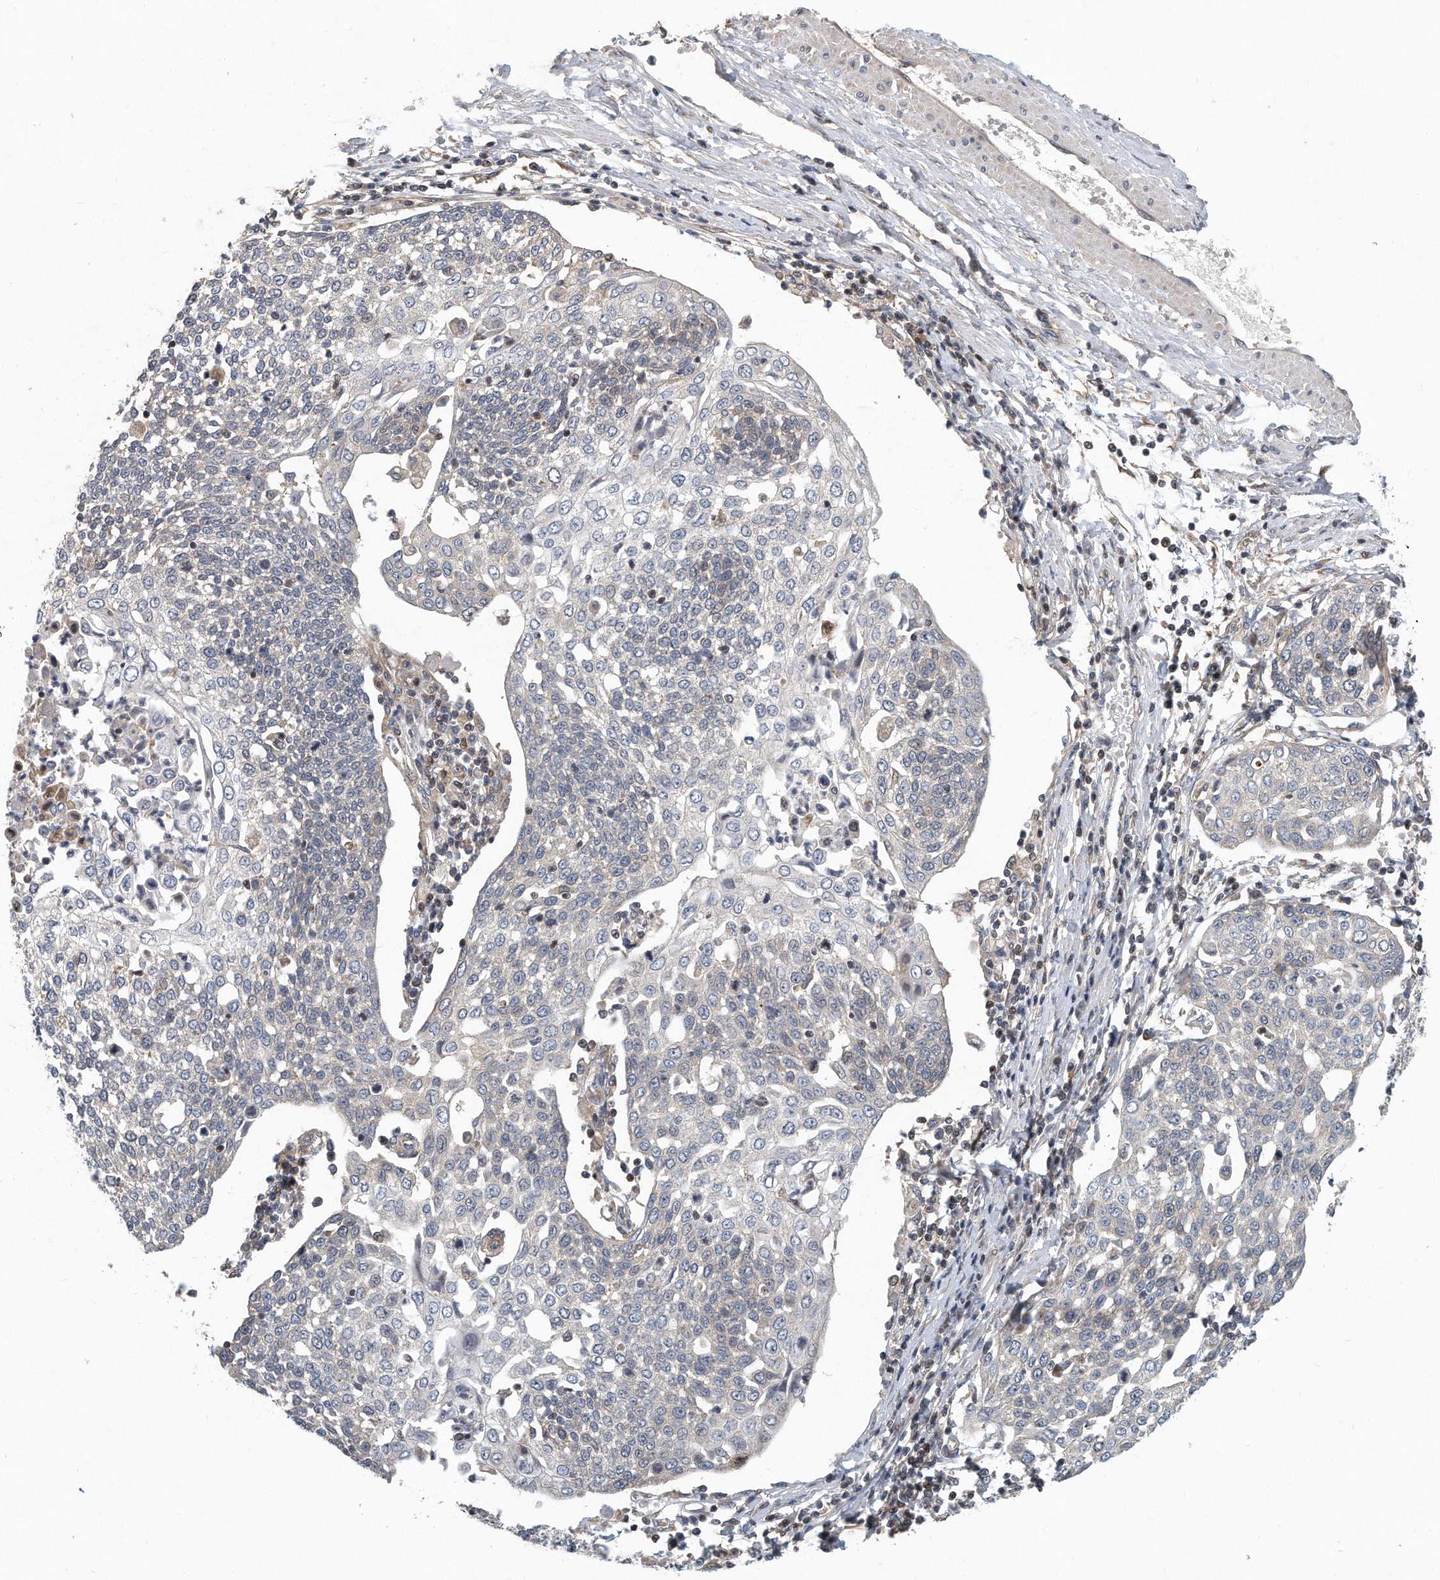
{"staining": {"intensity": "negative", "quantity": "none", "location": "none"}, "tissue": "cervical cancer", "cell_type": "Tumor cells", "image_type": "cancer", "snomed": [{"axis": "morphology", "description": "Squamous cell carcinoma, NOS"}, {"axis": "topography", "description": "Cervix"}], "caption": "A high-resolution image shows immunohistochemistry staining of squamous cell carcinoma (cervical), which reveals no significant positivity in tumor cells. The staining was performed using DAB to visualize the protein expression in brown, while the nuclei were stained in blue with hematoxylin (Magnification: 20x).", "gene": "PCDH8", "patient": {"sex": "female", "age": 34}}